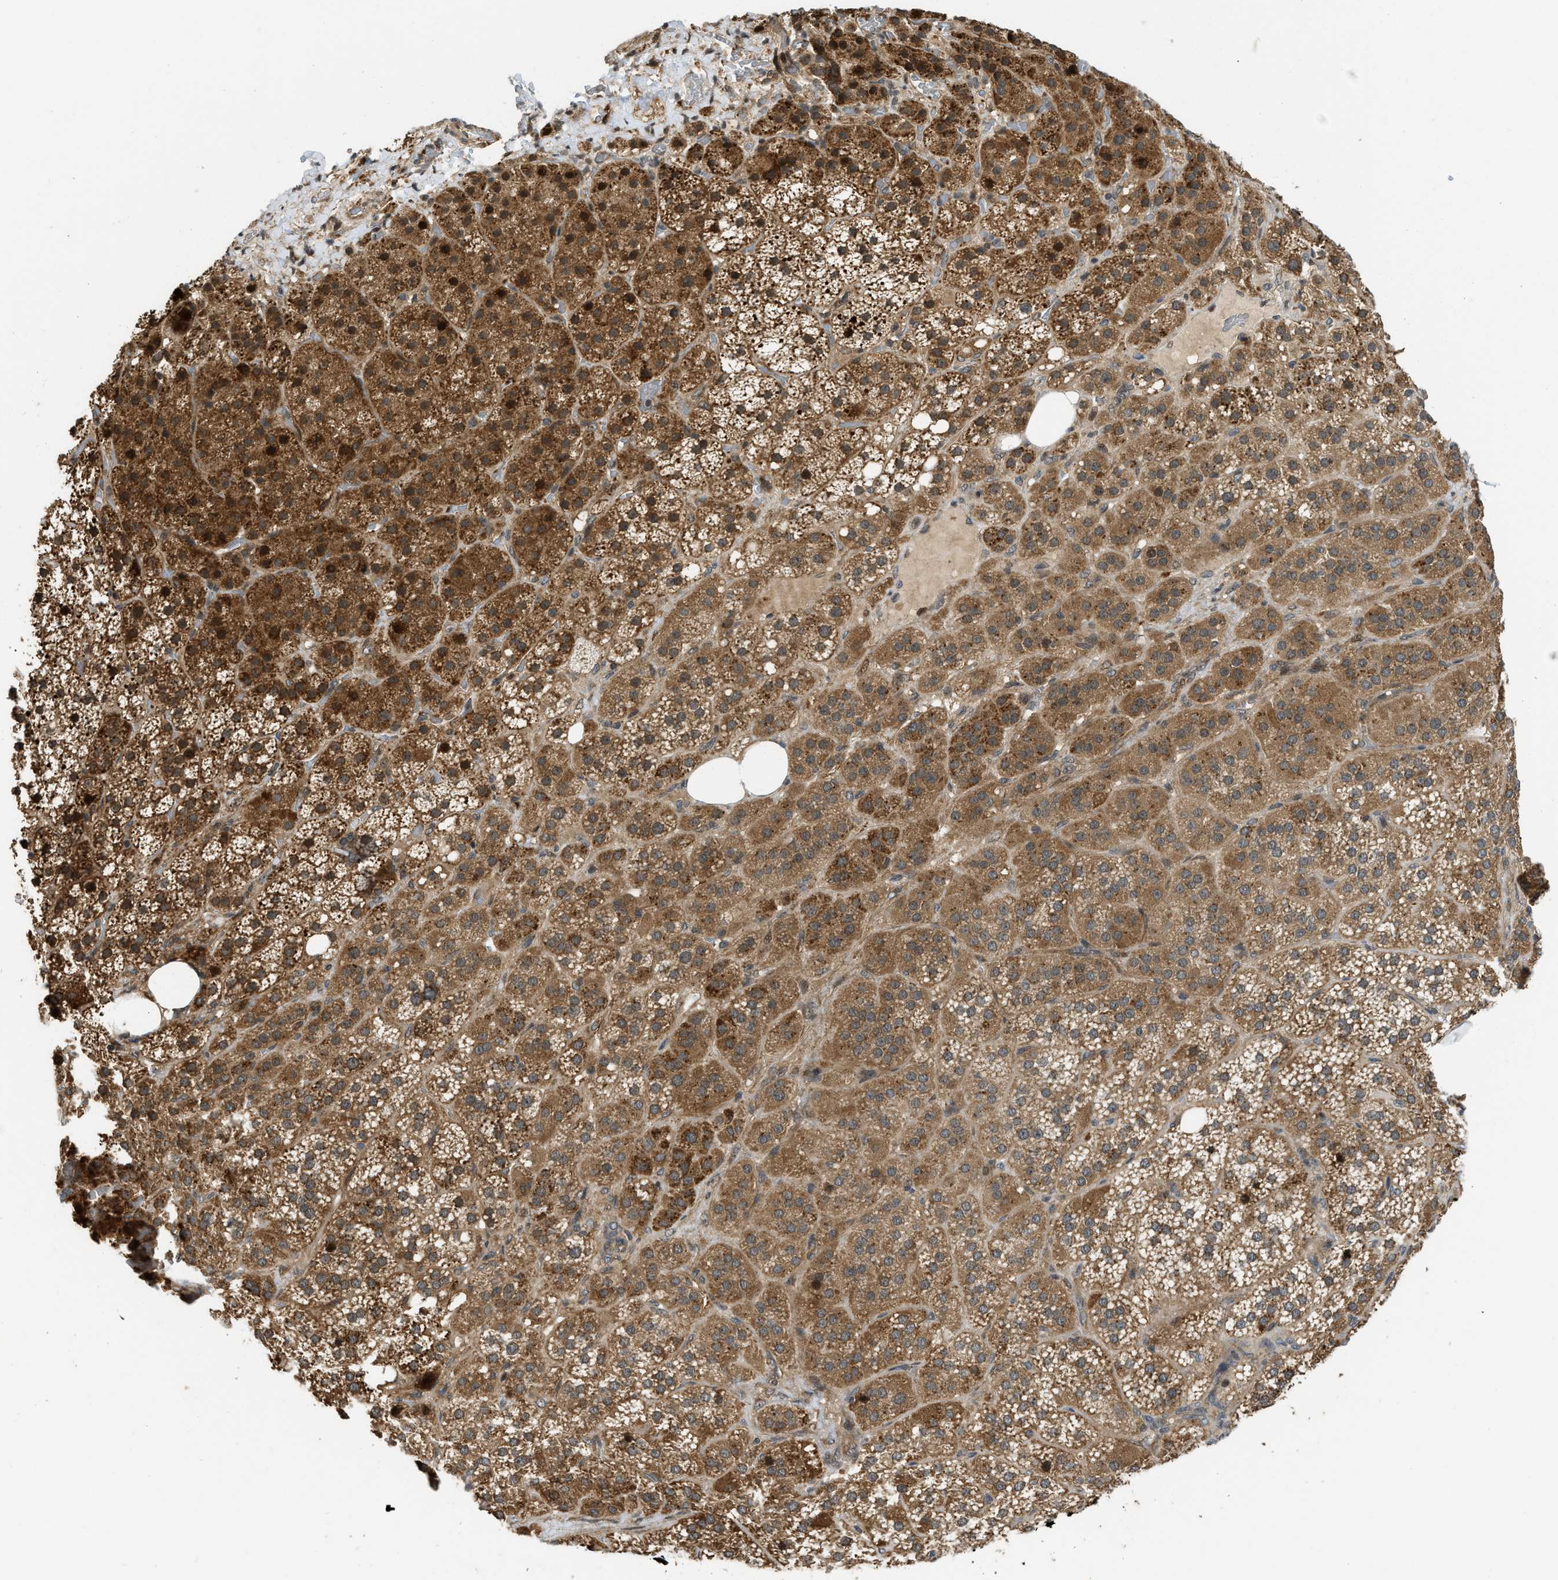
{"staining": {"intensity": "moderate", "quantity": ">75%", "location": "cytoplasmic/membranous,nuclear"}, "tissue": "adrenal gland", "cell_type": "Glandular cells", "image_type": "normal", "snomed": [{"axis": "morphology", "description": "Normal tissue, NOS"}, {"axis": "topography", "description": "Adrenal gland"}], "caption": "Protein staining displays moderate cytoplasmic/membranous,nuclear expression in approximately >75% of glandular cells in normal adrenal gland.", "gene": "DNAJC28", "patient": {"sex": "female", "age": 59}}